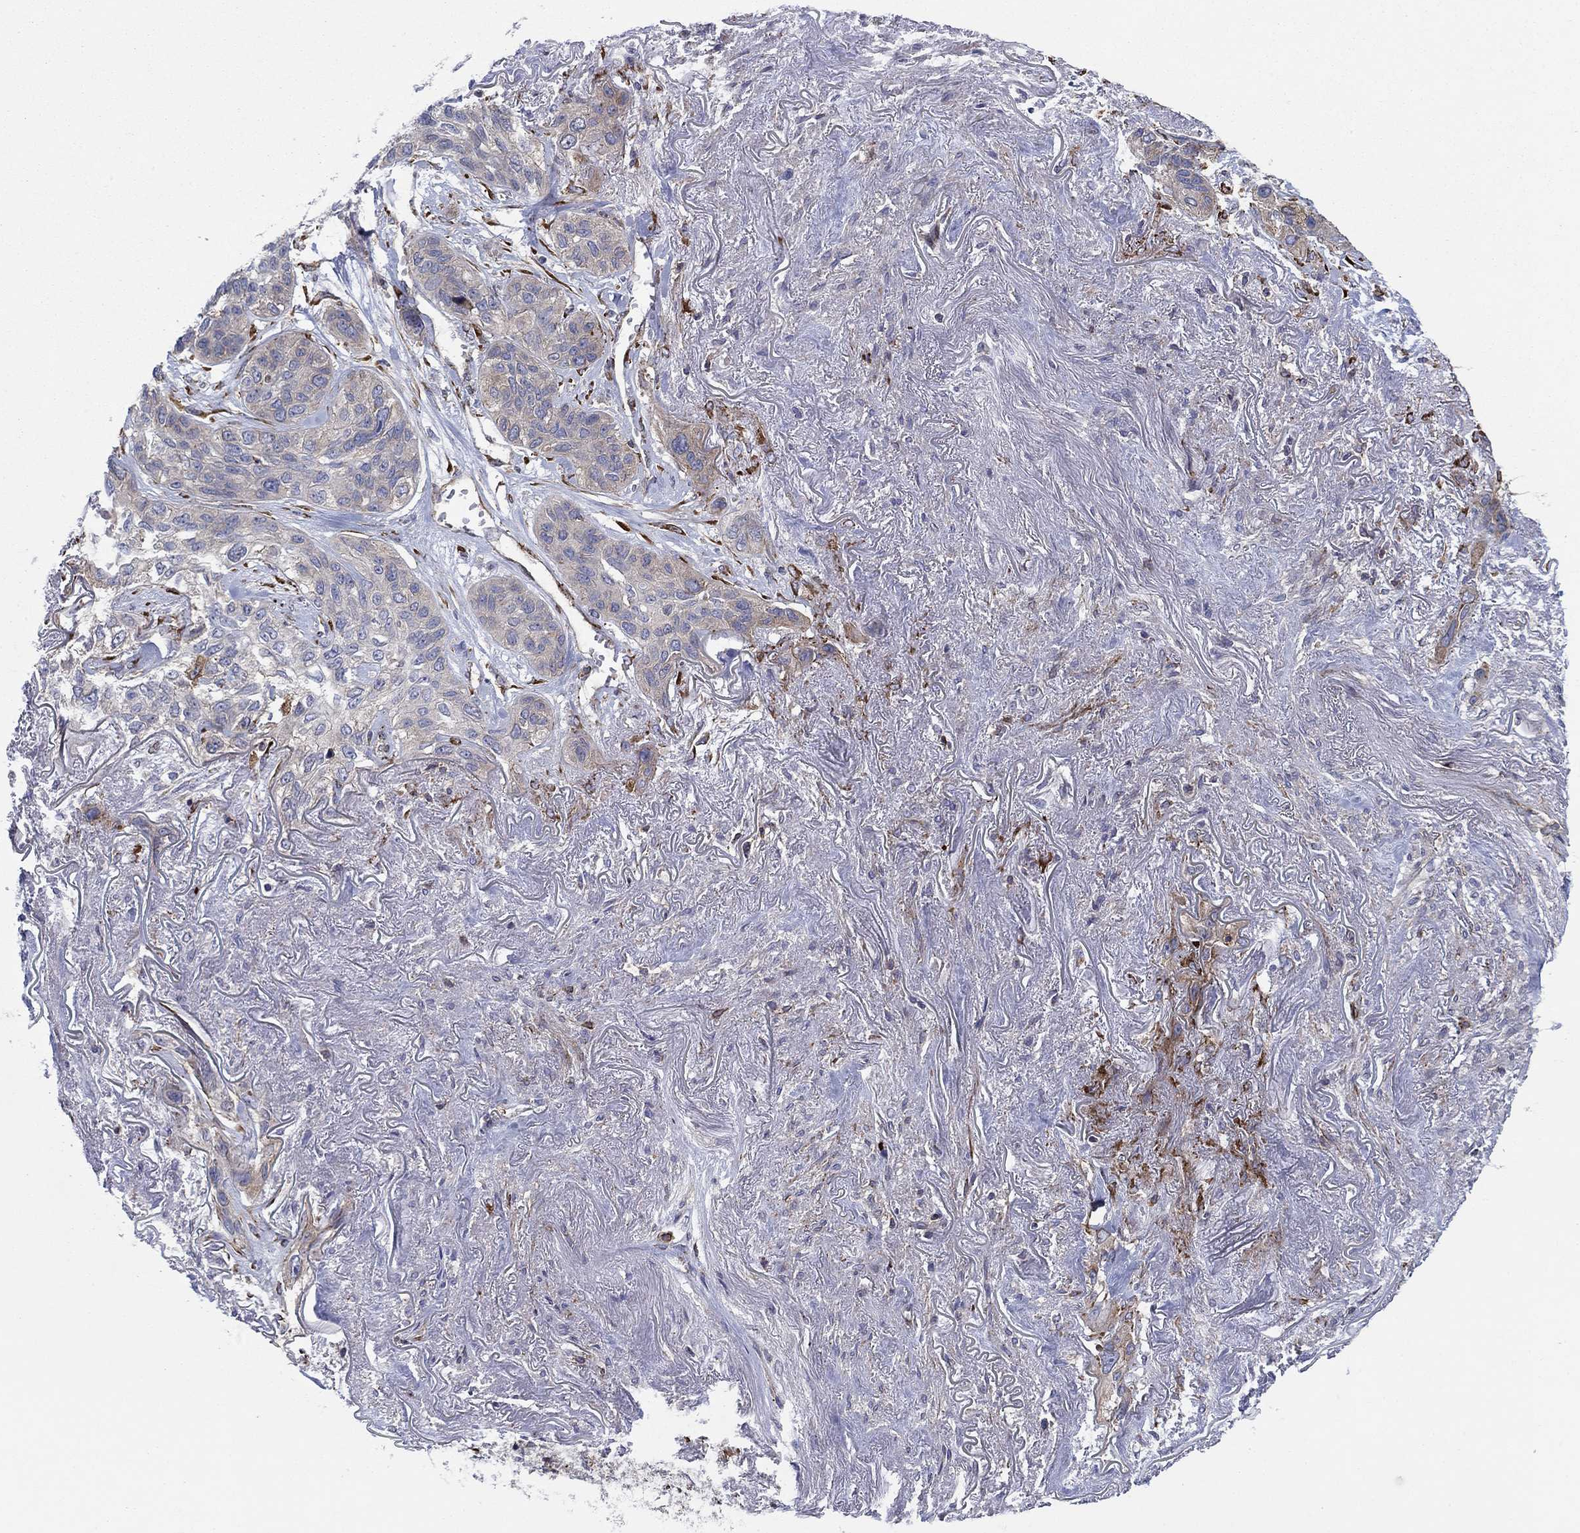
{"staining": {"intensity": "weak", "quantity": "<25%", "location": "cytoplasmic/membranous"}, "tissue": "lung cancer", "cell_type": "Tumor cells", "image_type": "cancer", "snomed": [{"axis": "morphology", "description": "Squamous cell carcinoma, NOS"}, {"axis": "topography", "description": "Lung"}], "caption": "This is an immunohistochemistry image of lung squamous cell carcinoma. There is no staining in tumor cells.", "gene": "PAG1", "patient": {"sex": "female", "age": 70}}